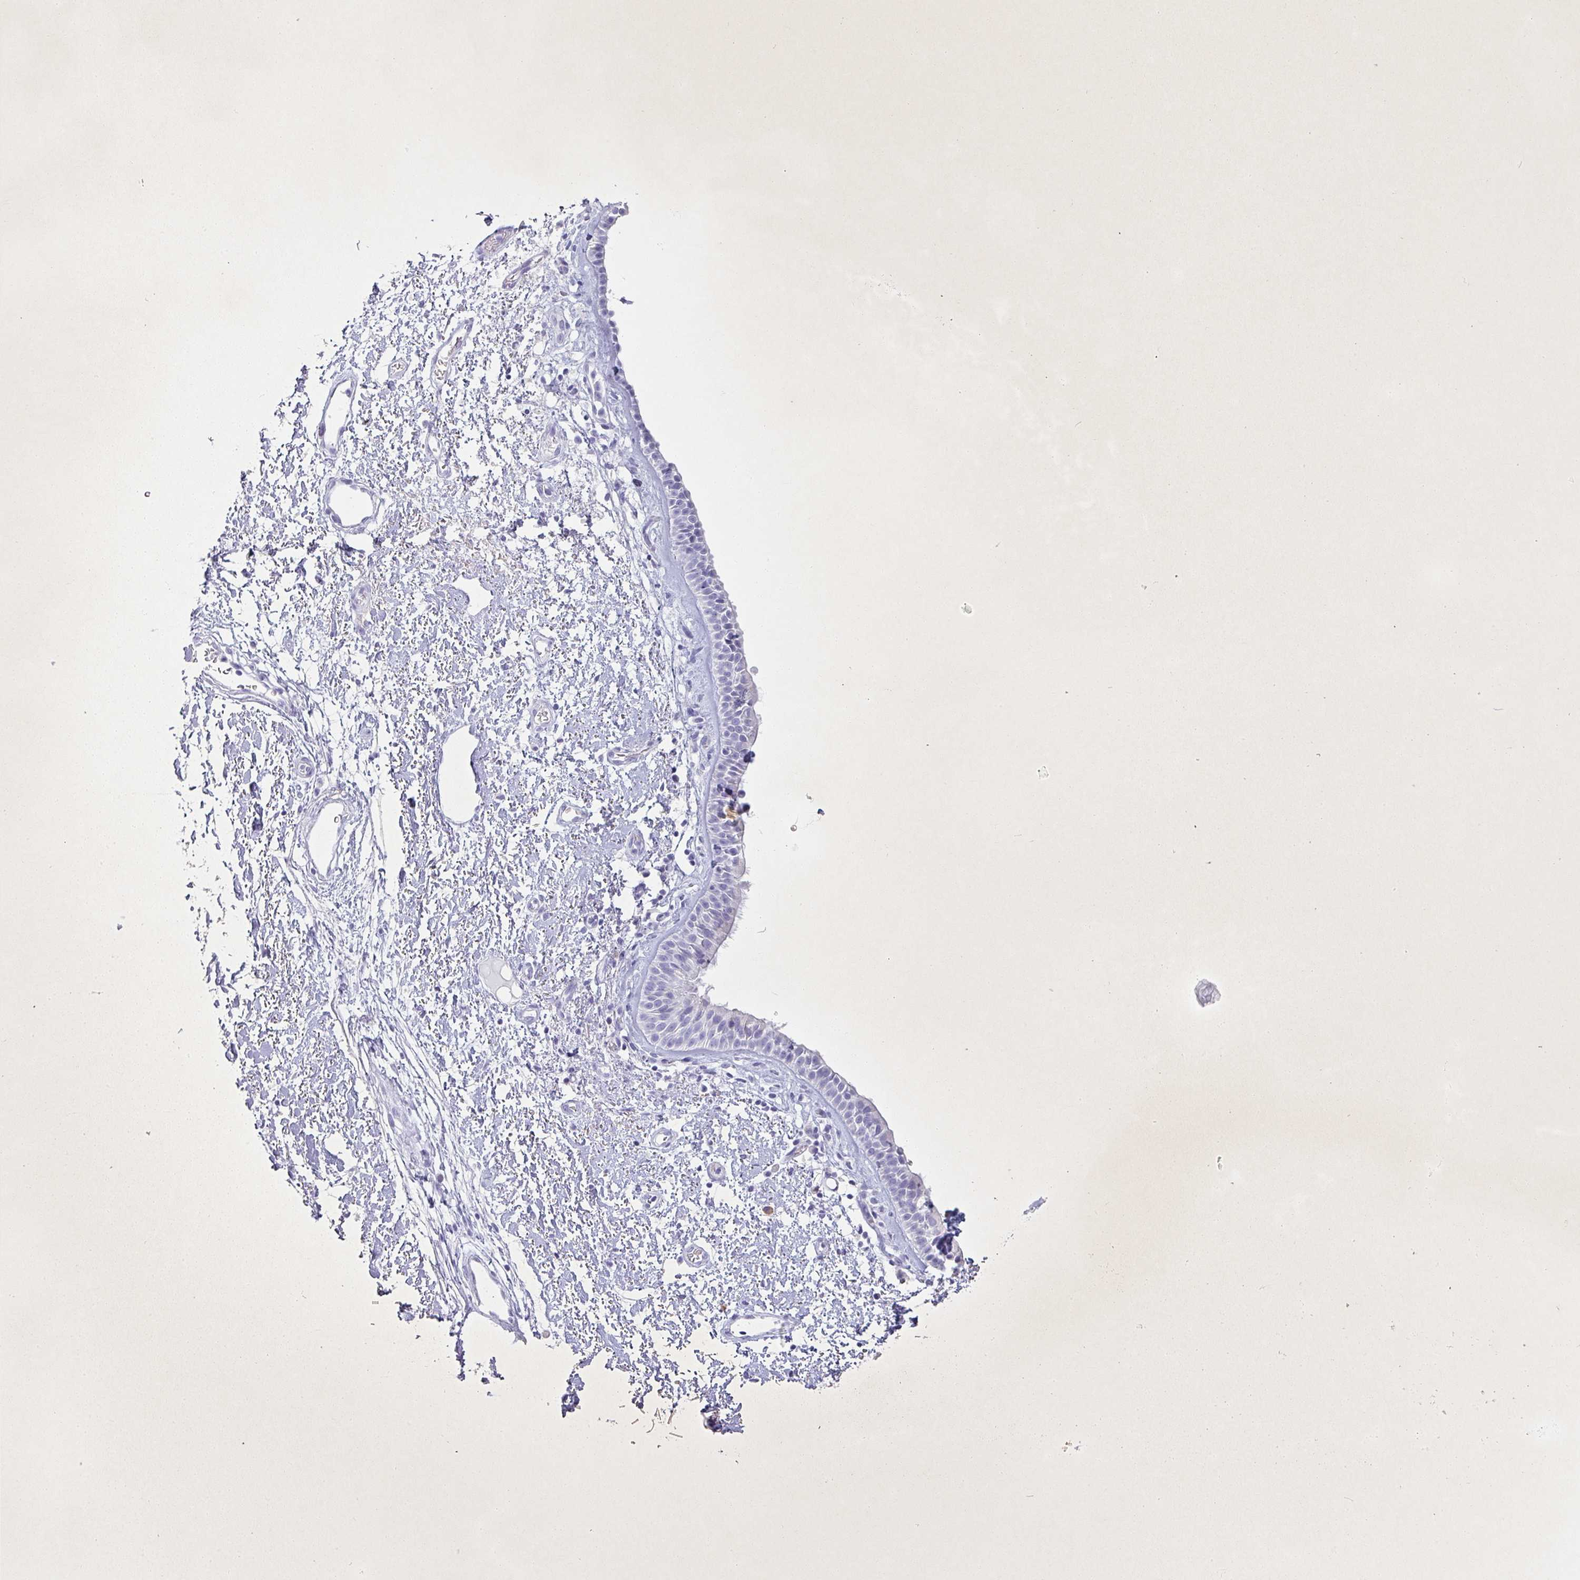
{"staining": {"intensity": "negative", "quantity": "none", "location": "none"}, "tissue": "nasopharynx", "cell_type": "Respiratory epithelial cells", "image_type": "normal", "snomed": [{"axis": "morphology", "description": "Normal tissue, NOS"}, {"axis": "topography", "description": "Cartilage tissue"}, {"axis": "topography", "description": "Nasopharynx"}], "caption": "Immunohistochemistry photomicrograph of benign nasopharynx: nasopharynx stained with DAB (3,3'-diaminobenzidine) displays no significant protein expression in respiratory epithelial cells. The staining was performed using DAB to visualize the protein expression in brown, while the nuclei were stained in blue with hematoxylin (Magnification: 20x).", "gene": "PGA3", "patient": {"sex": "male", "age": 56}}